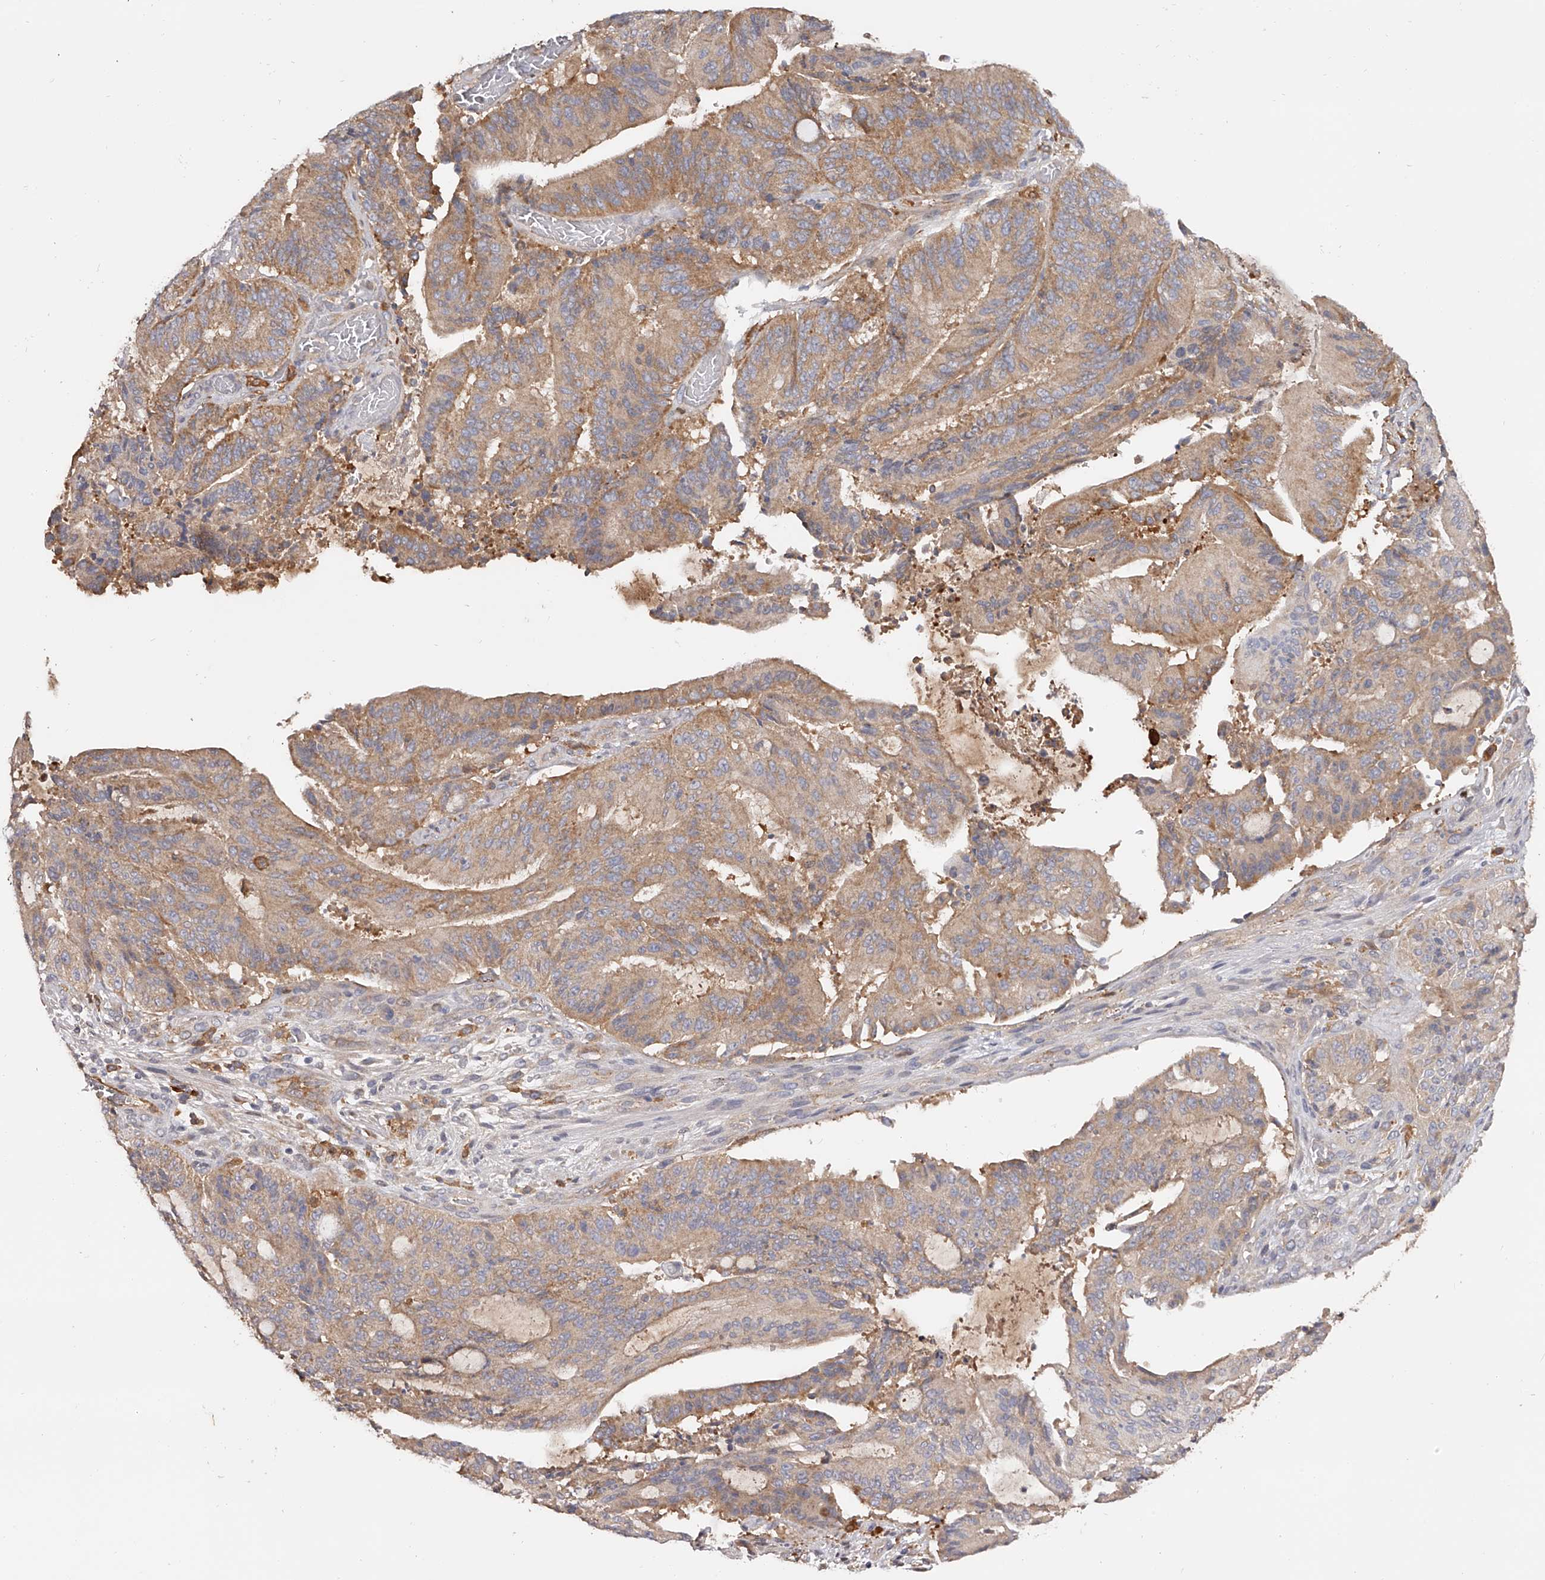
{"staining": {"intensity": "moderate", "quantity": ">75%", "location": "cytoplasmic/membranous"}, "tissue": "liver cancer", "cell_type": "Tumor cells", "image_type": "cancer", "snomed": [{"axis": "morphology", "description": "Normal tissue, NOS"}, {"axis": "morphology", "description": "Cholangiocarcinoma"}, {"axis": "topography", "description": "Liver"}, {"axis": "topography", "description": "Peripheral nerve tissue"}], "caption": "High-magnification brightfield microscopy of liver cancer (cholangiocarcinoma) stained with DAB (3,3'-diaminobenzidine) (brown) and counterstained with hematoxylin (blue). tumor cells exhibit moderate cytoplasmic/membranous staining is seen in approximately>75% of cells.", "gene": "LAP3", "patient": {"sex": "female", "age": 73}}